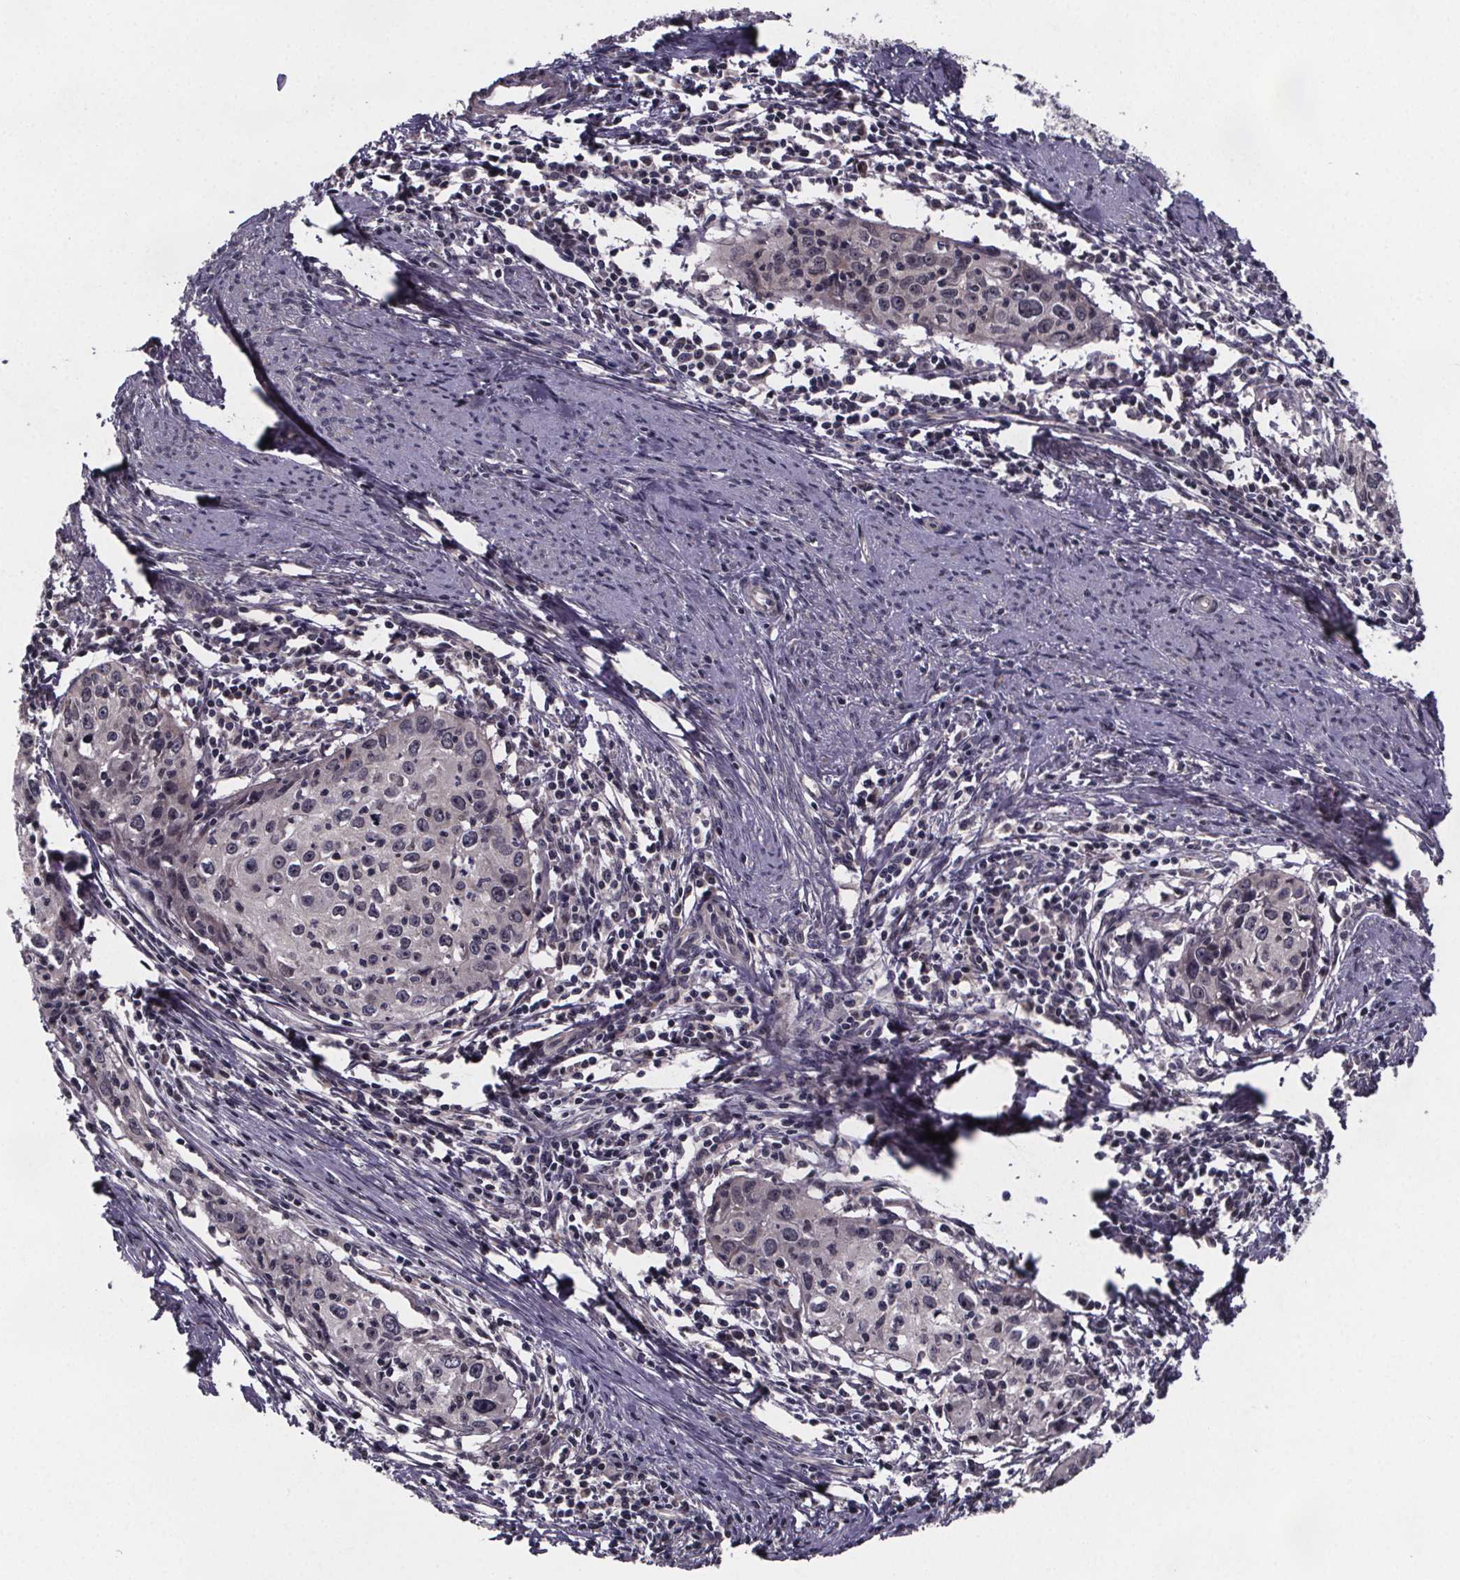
{"staining": {"intensity": "negative", "quantity": "none", "location": "none"}, "tissue": "cervical cancer", "cell_type": "Tumor cells", "image_type": "cancer", "snomed": [{"axis": "morphology", "description": "Squamous cell carcinoma, NOS"}, {"axis": "topography", "description": "Cervix"}], "caption": "There is no significant staining in tumor cells of squamous cell carcinoma (cervical).", "gene": "FN3KRP", "patient": {"sex": "female", "age": 40}}